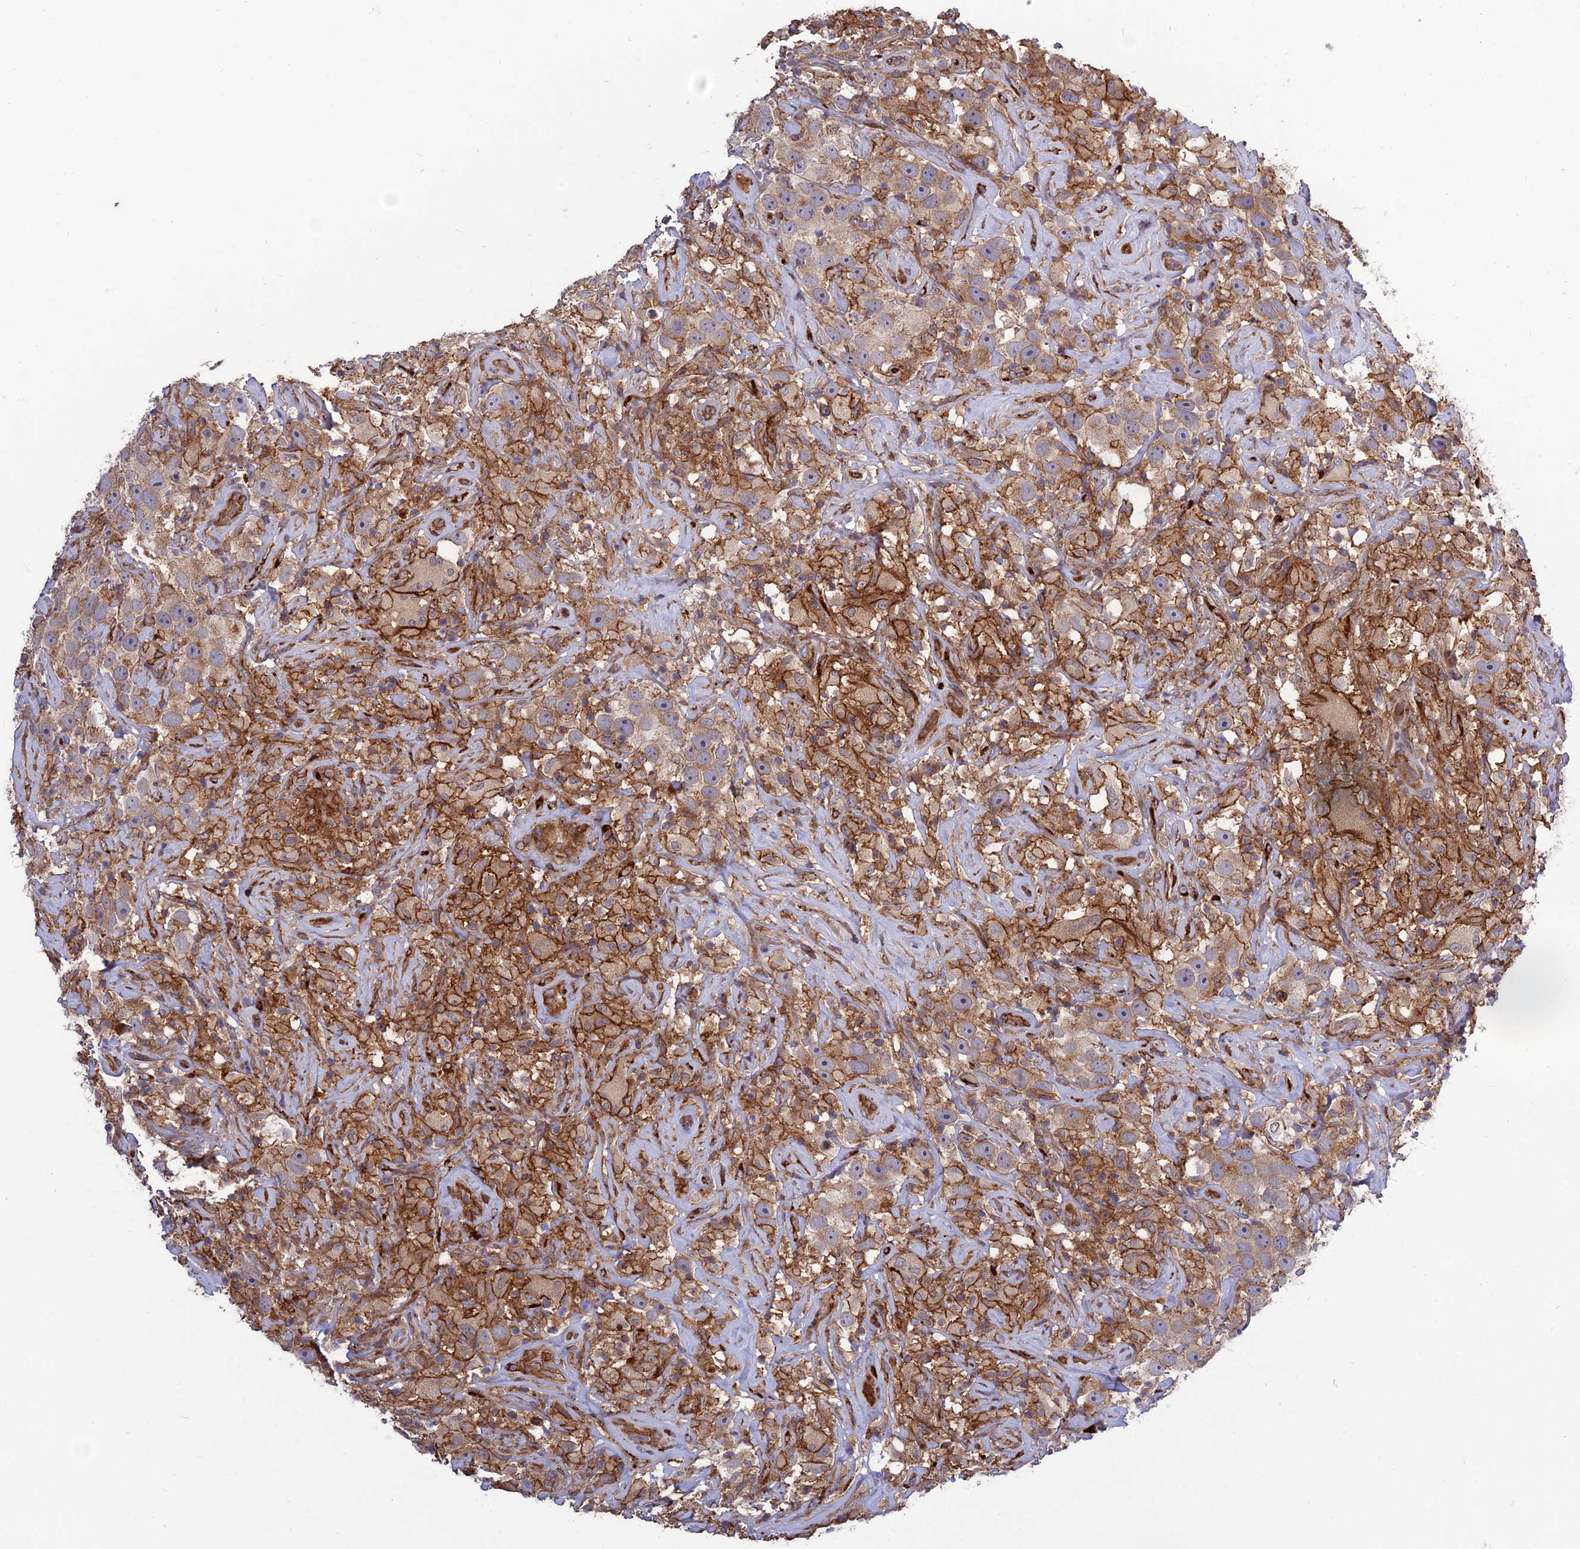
{"staining": {"intensity": "moderate", "quantity": ">75%", "location": "cytoplasmic/membranous"}, "tissue": "testis cancer", "cell_type": "Tumor cells", "image_type": "cancer", "snomed": [{"axis": "morphology", "description": "Seminoma, NOS"}, {"axis": "topography", "description": "Testis"}], "caption": "Immunohistochemistry (IHC) image of neoplastic tissue: testis cancer stained using IHC shows medium levels of moderate protein expression localized specifically in the cytoplasmic/membranous of tumor cells, appearing as a cytoplasmic/membranous brown color.", "gene": "CRTAP", "patient": {"sex": "male", "age": 49}}